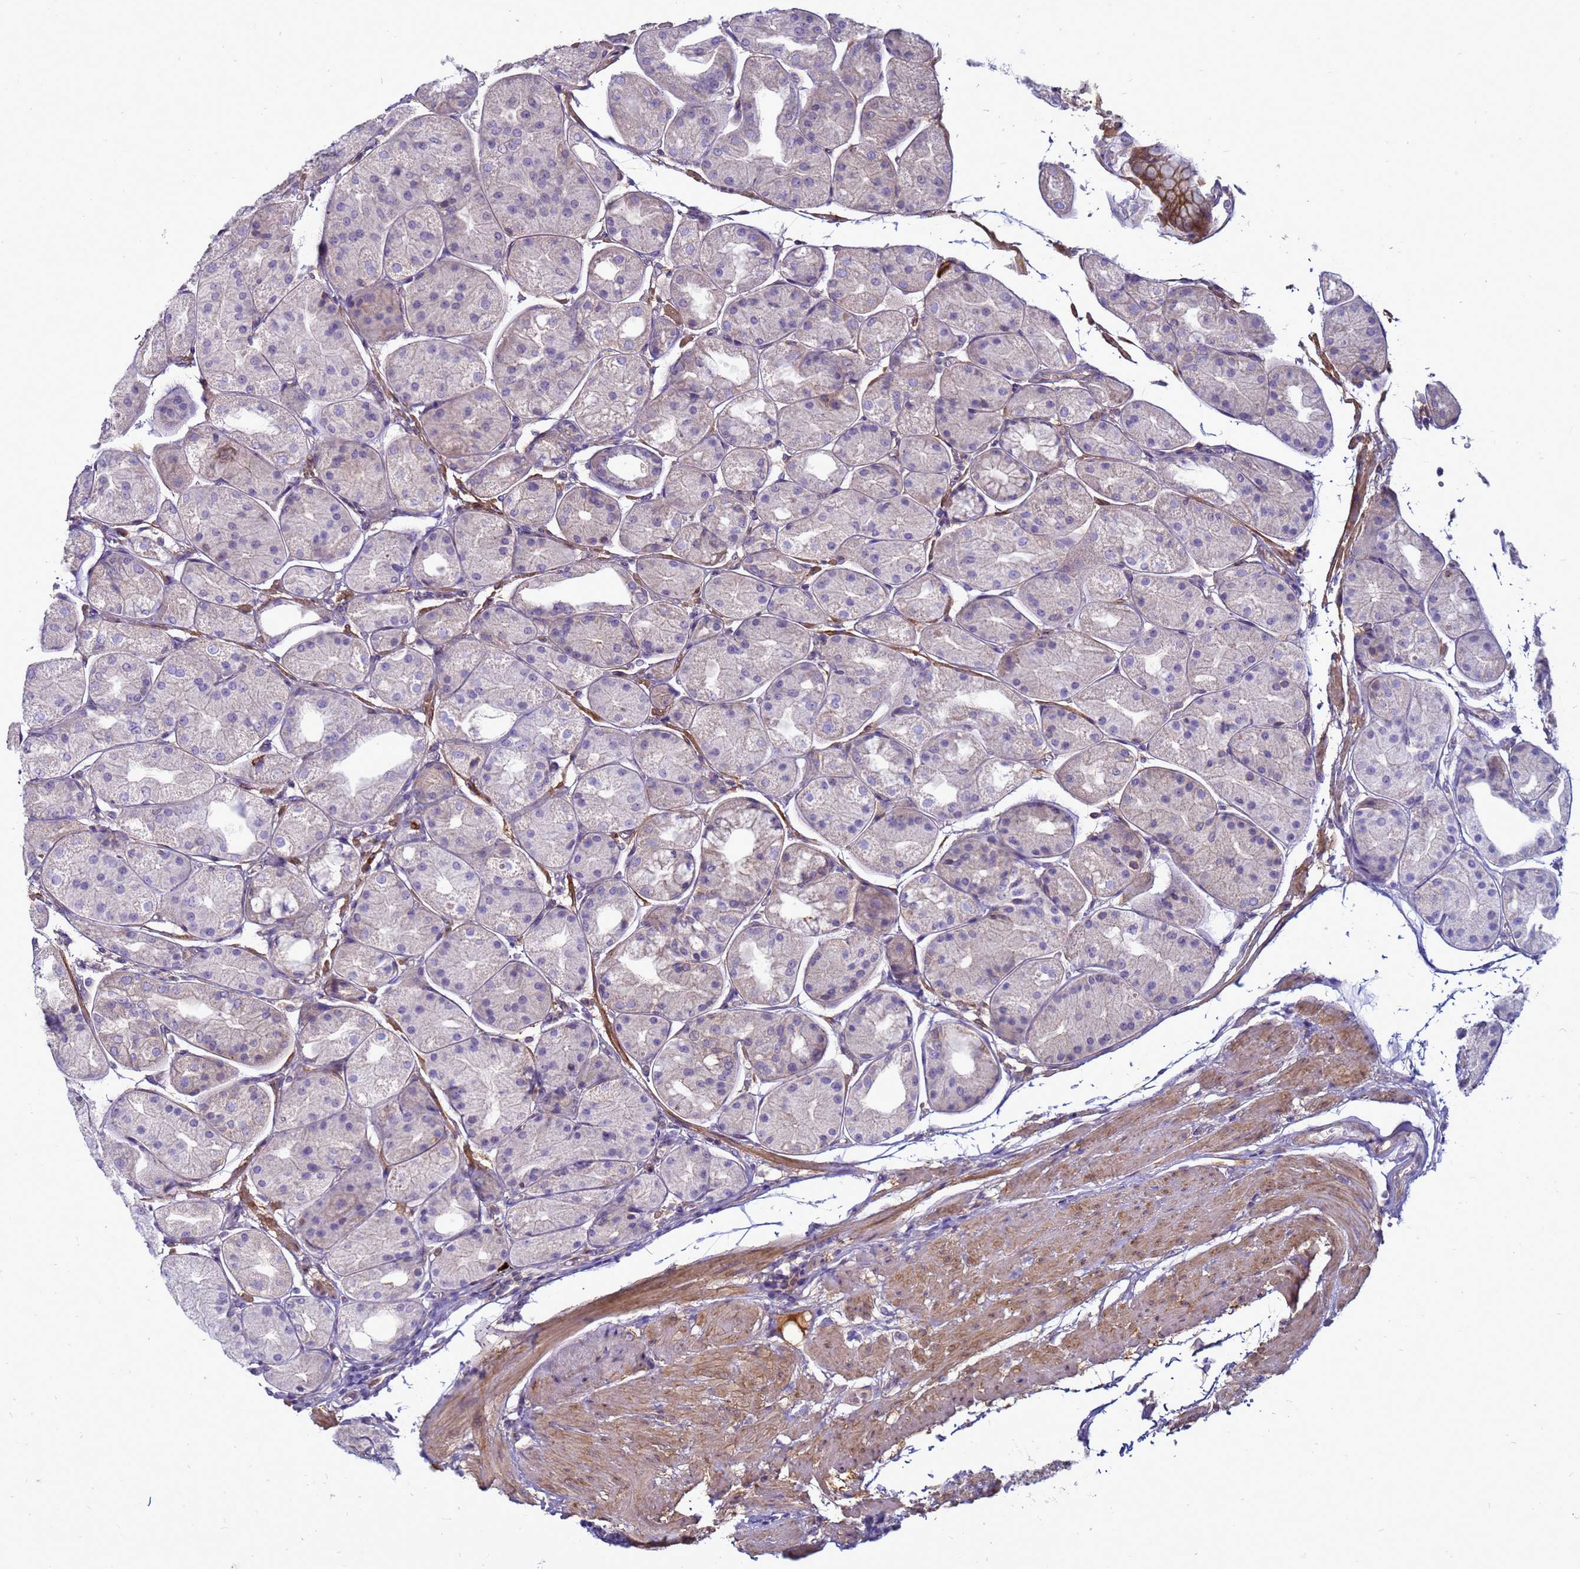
{"staining": {"intensity": "moderate", "quantity": "25%-75%", "location": "cytoplasmic/membranous"}, "tissue": "stomach", "cell_type": "Glandular cells", "image_type": "normal", "snomed": [{"axis": "morphology", "description": "Normal tissue, NOS"}, {"axis": "topography", "description": "Stomach, upper"}], "caption": "The immunohistochemical stain highlights moderate cytoplasmic/membranous positivity in glandular cells of unremarkable stomach. (DAB = brown stain, brightfield microscopy at high magnification).", "gene": "MON1B", "patient": {"sex": "male", "age": 72}}